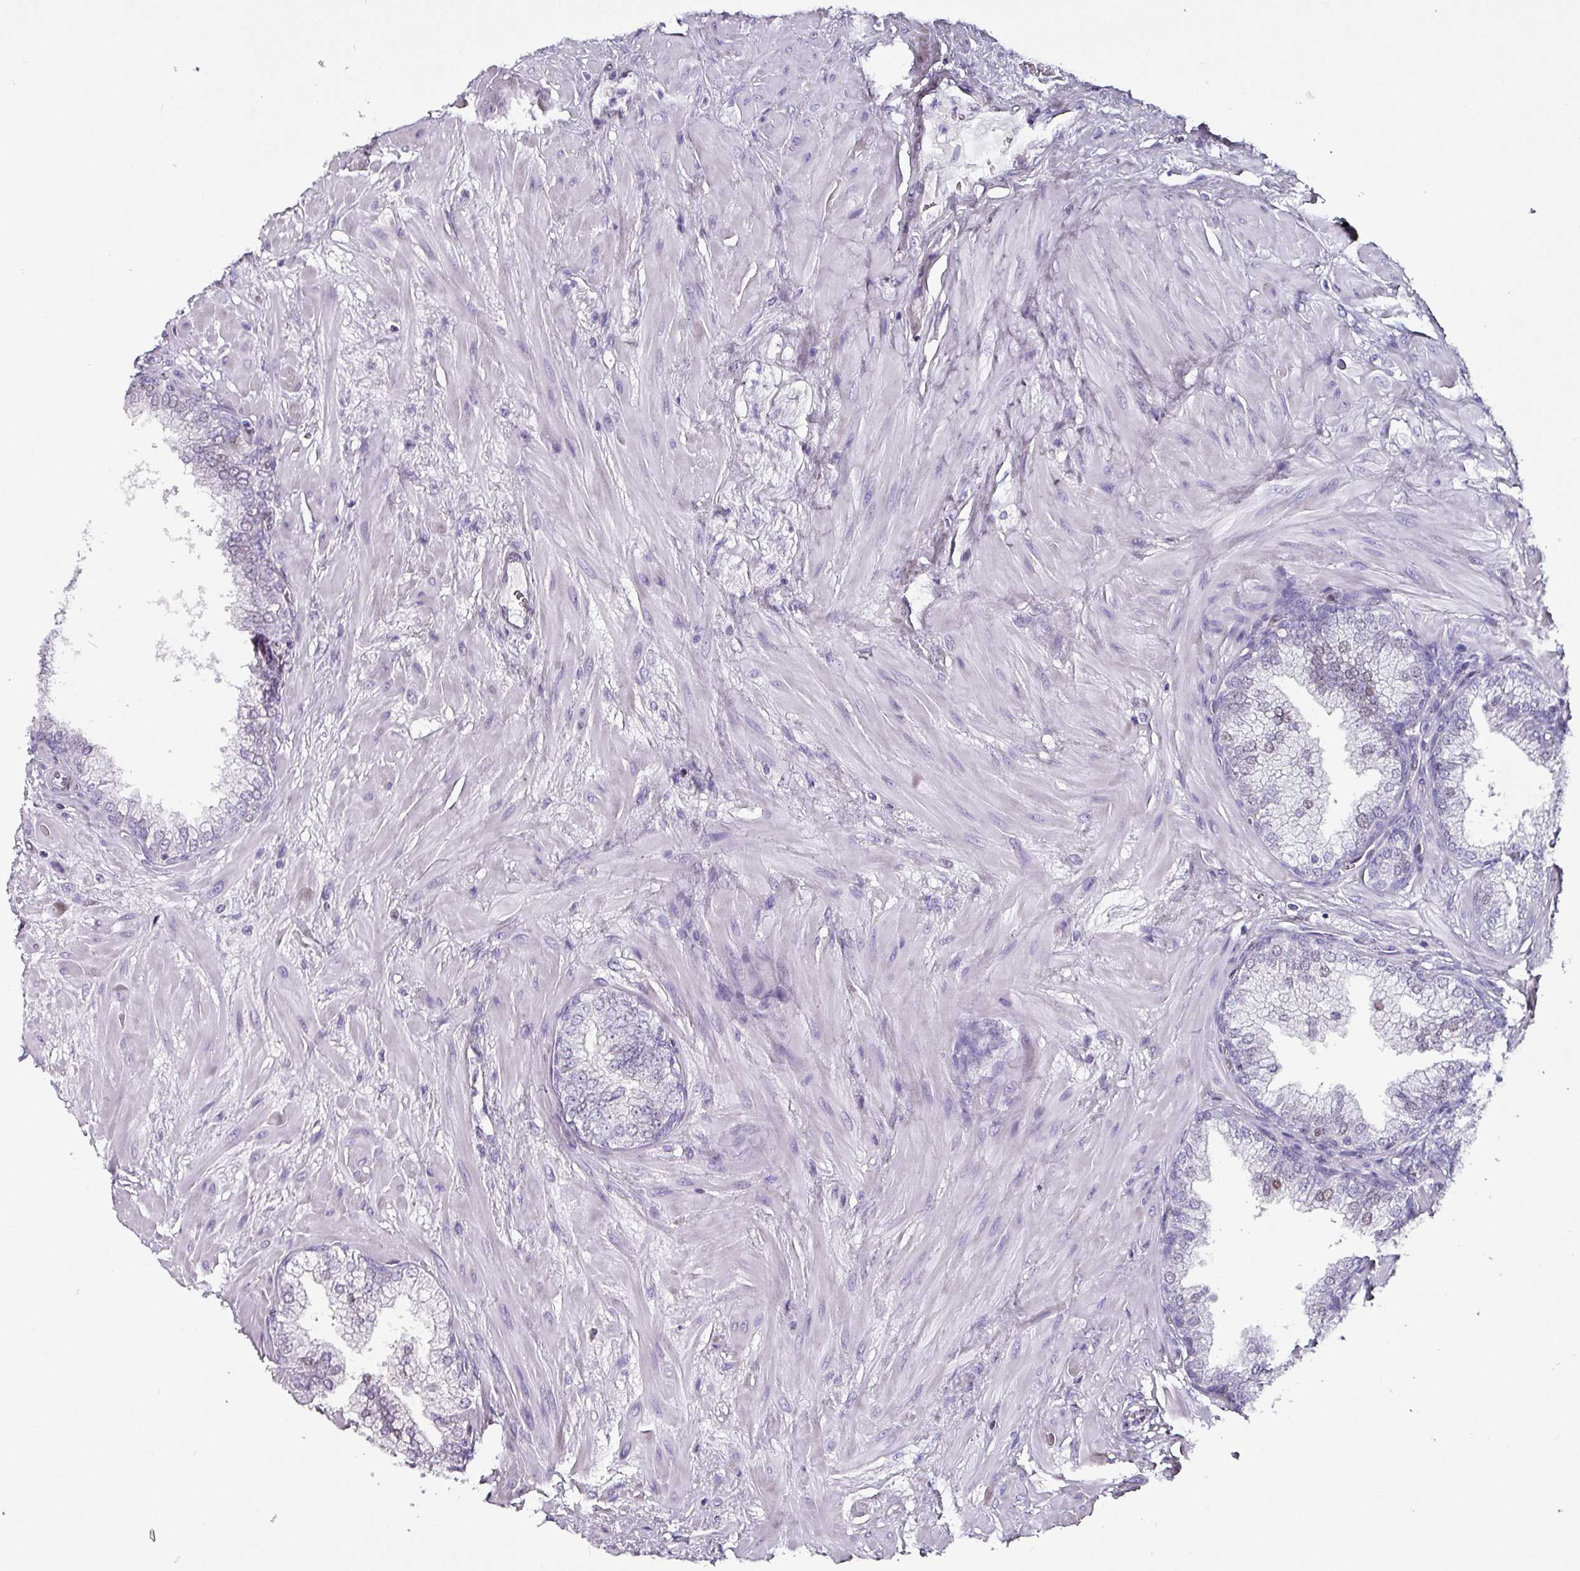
{"staining": {"intensity": "moderate", "quantity": "25%-75%", "location": "nuclear"}, "tissue": "prostate", "cell_type": "Glandular cells", "image_type": "normal", "snomed": [{"axis": "morphology", "description": "Normal tissue, NOS"}, {"axis": "topography", "description": "Prostate"}], "caption": "This image displays unremarkable prostate stained with IHC to label a protein in brown. The nuclear of glandular cells show moderate positivity for the protein. Nuclei are counter-stained blue.", "gene": "ZNF816", "patient": {"sex": "male", "age": 60}}